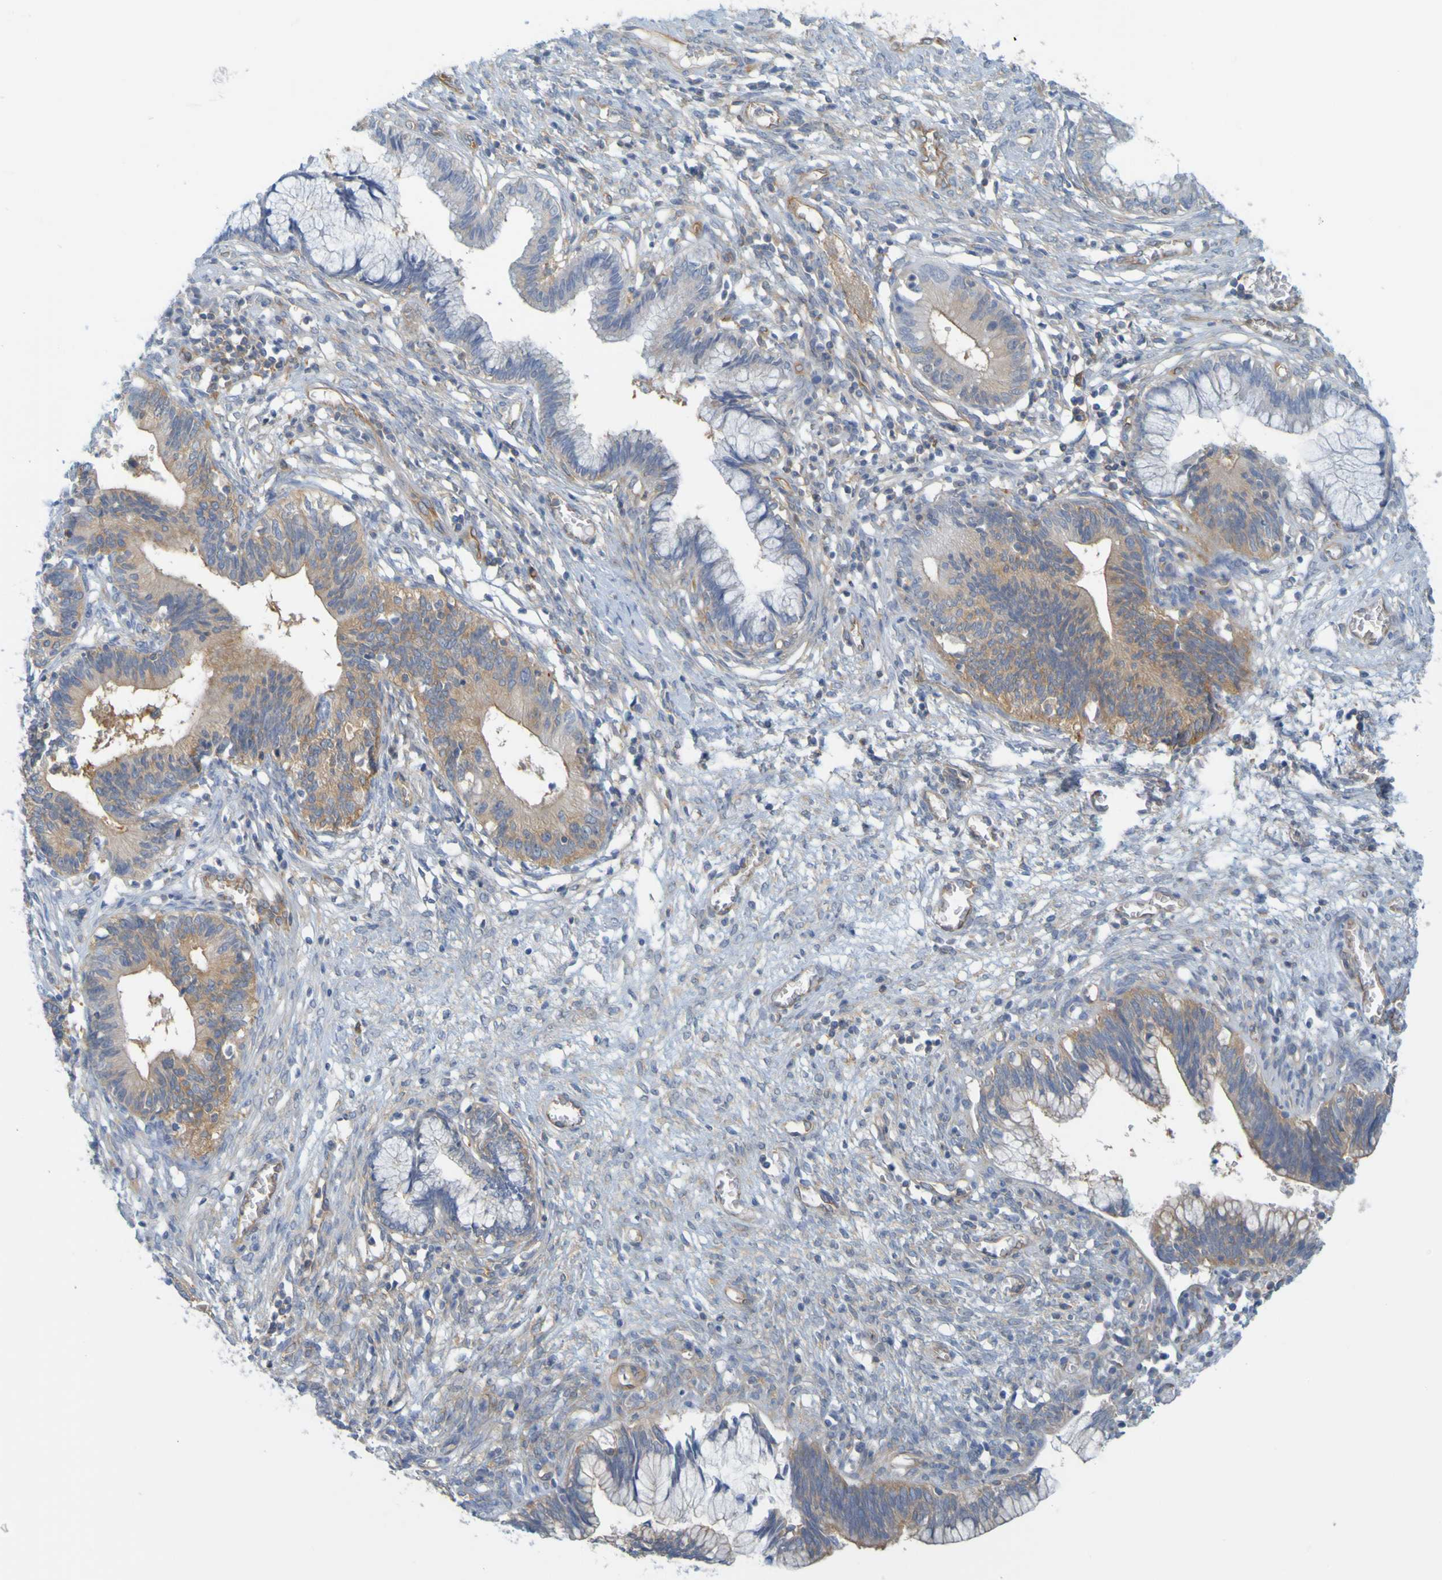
{"staining": {"intensity": "moderate", "quantity": ">75%", "location": "cytoplasmic/membranous"}, "tissue": "cervical cancer", "cell_type": "Tumor cells", "image_type": "cancer", "snomed": [{"axis": "morphology", "description": "Adenocarcinoma, NOS"}, {"axis": "topography", "description": "Cervix"}], "caption": "Immunohistochemical staining of human adenocarcinoma (cervical) displays medium levels of moderate cytoplasmic/membranous protein staining in about >75% of tumor cells. (DAB (3,3'-diaminobenzidine) = brown stain, brightfield microscopy at high magnification).", "gene": "APPL1", "patient": {"sex": "female", "age": 44}}